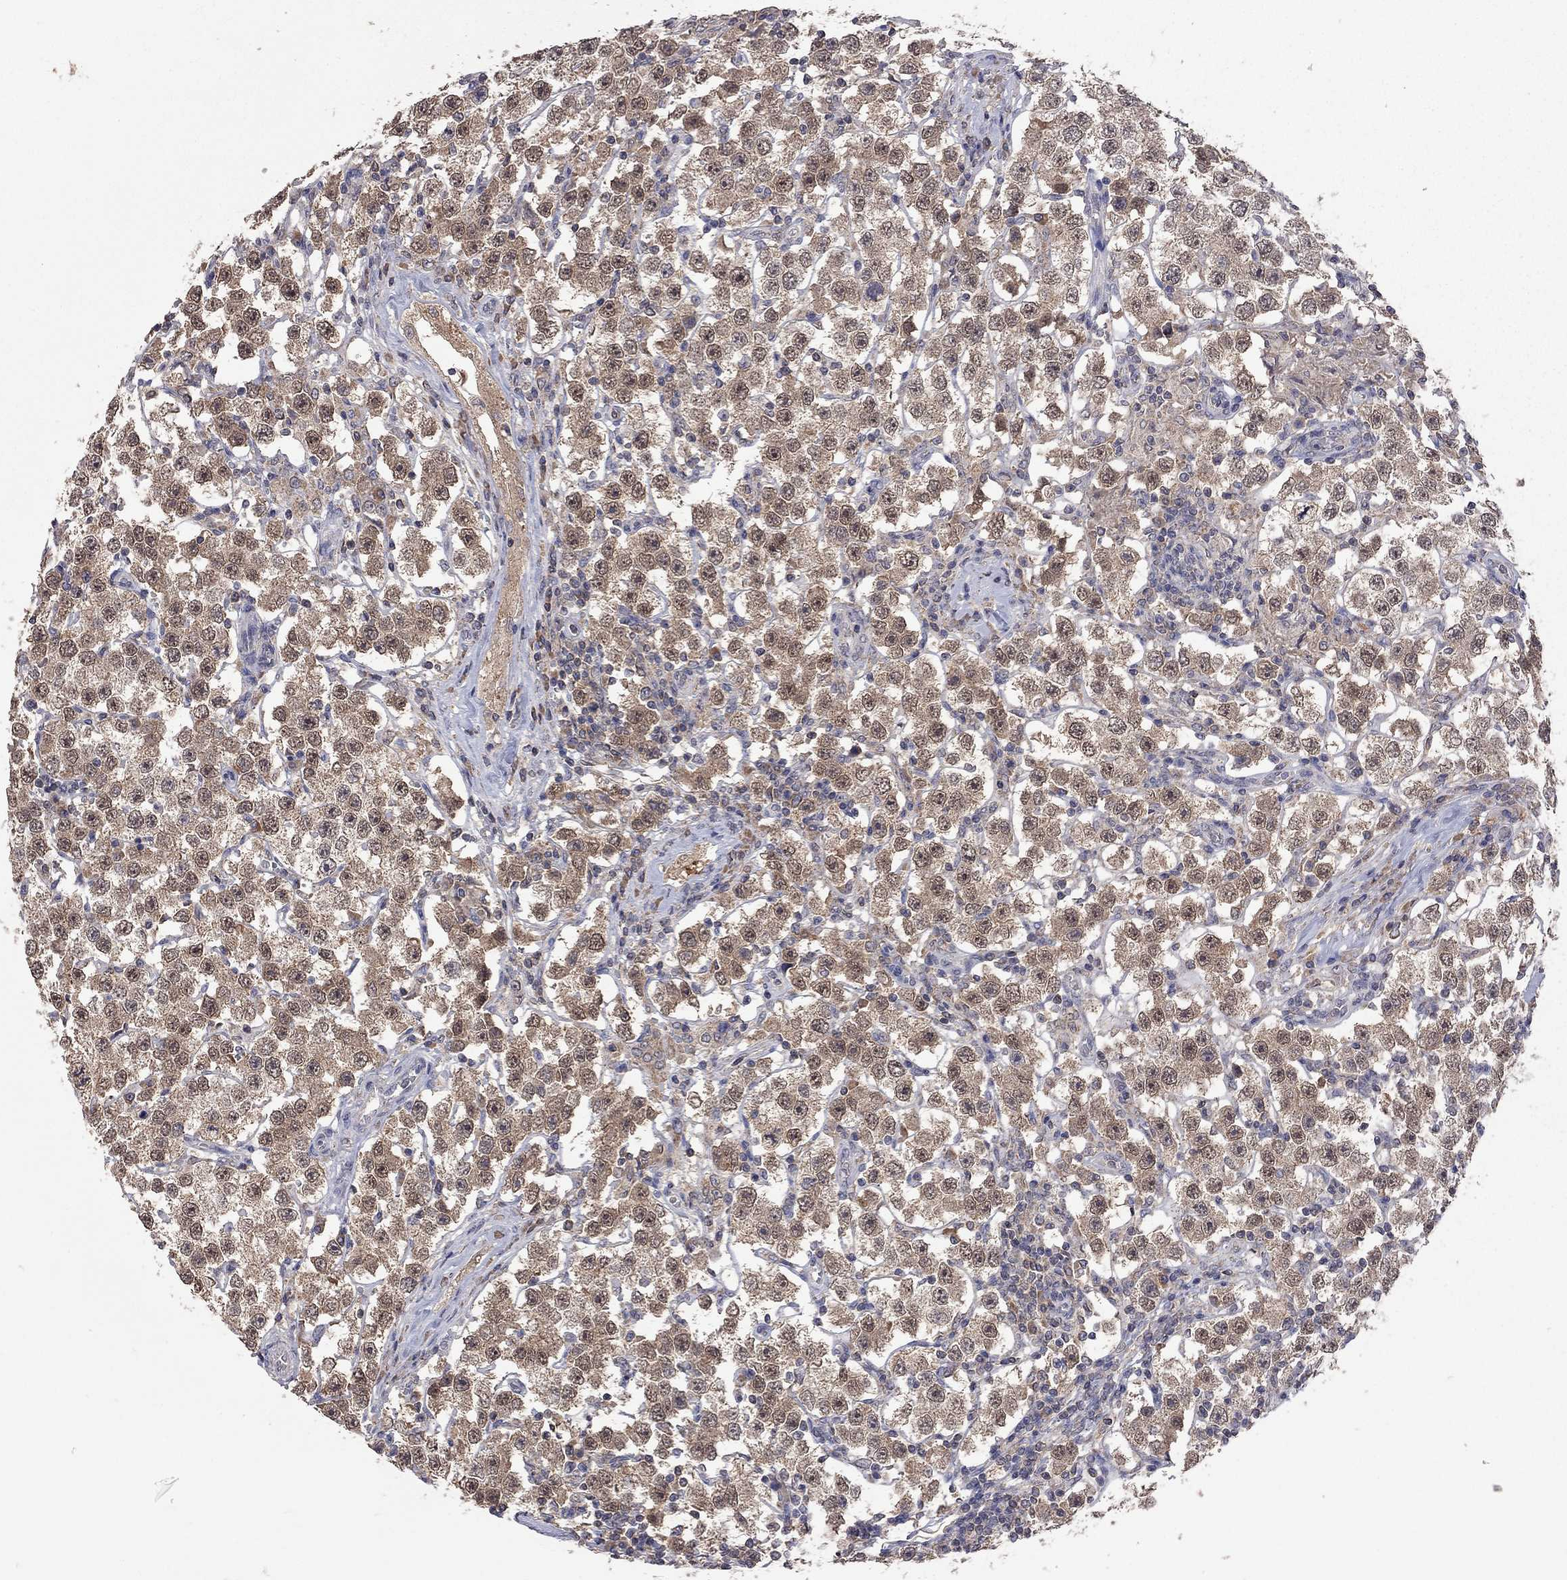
{"staining": {"intensity": "moderate", "quantity": ">75%", "location": "cytoplasmic/membranous"}, "tissue": "testis cancer", "cell_type": "Tumor cells", "image_type": "cancer", "snomed": [{"axis": "morphology", "description": "Seminoma, NOS"}, {"axis": "topography", "description": "Testis"}], "caption": "Testis seminoma stained with DAB immunohistochemistry exhibits medium levels of moderate cytoplasmic/membranous staining in approximately >75% of tumor cells.", "gene": "HTR6", "patient": {"sex": "male", "age": 37}}